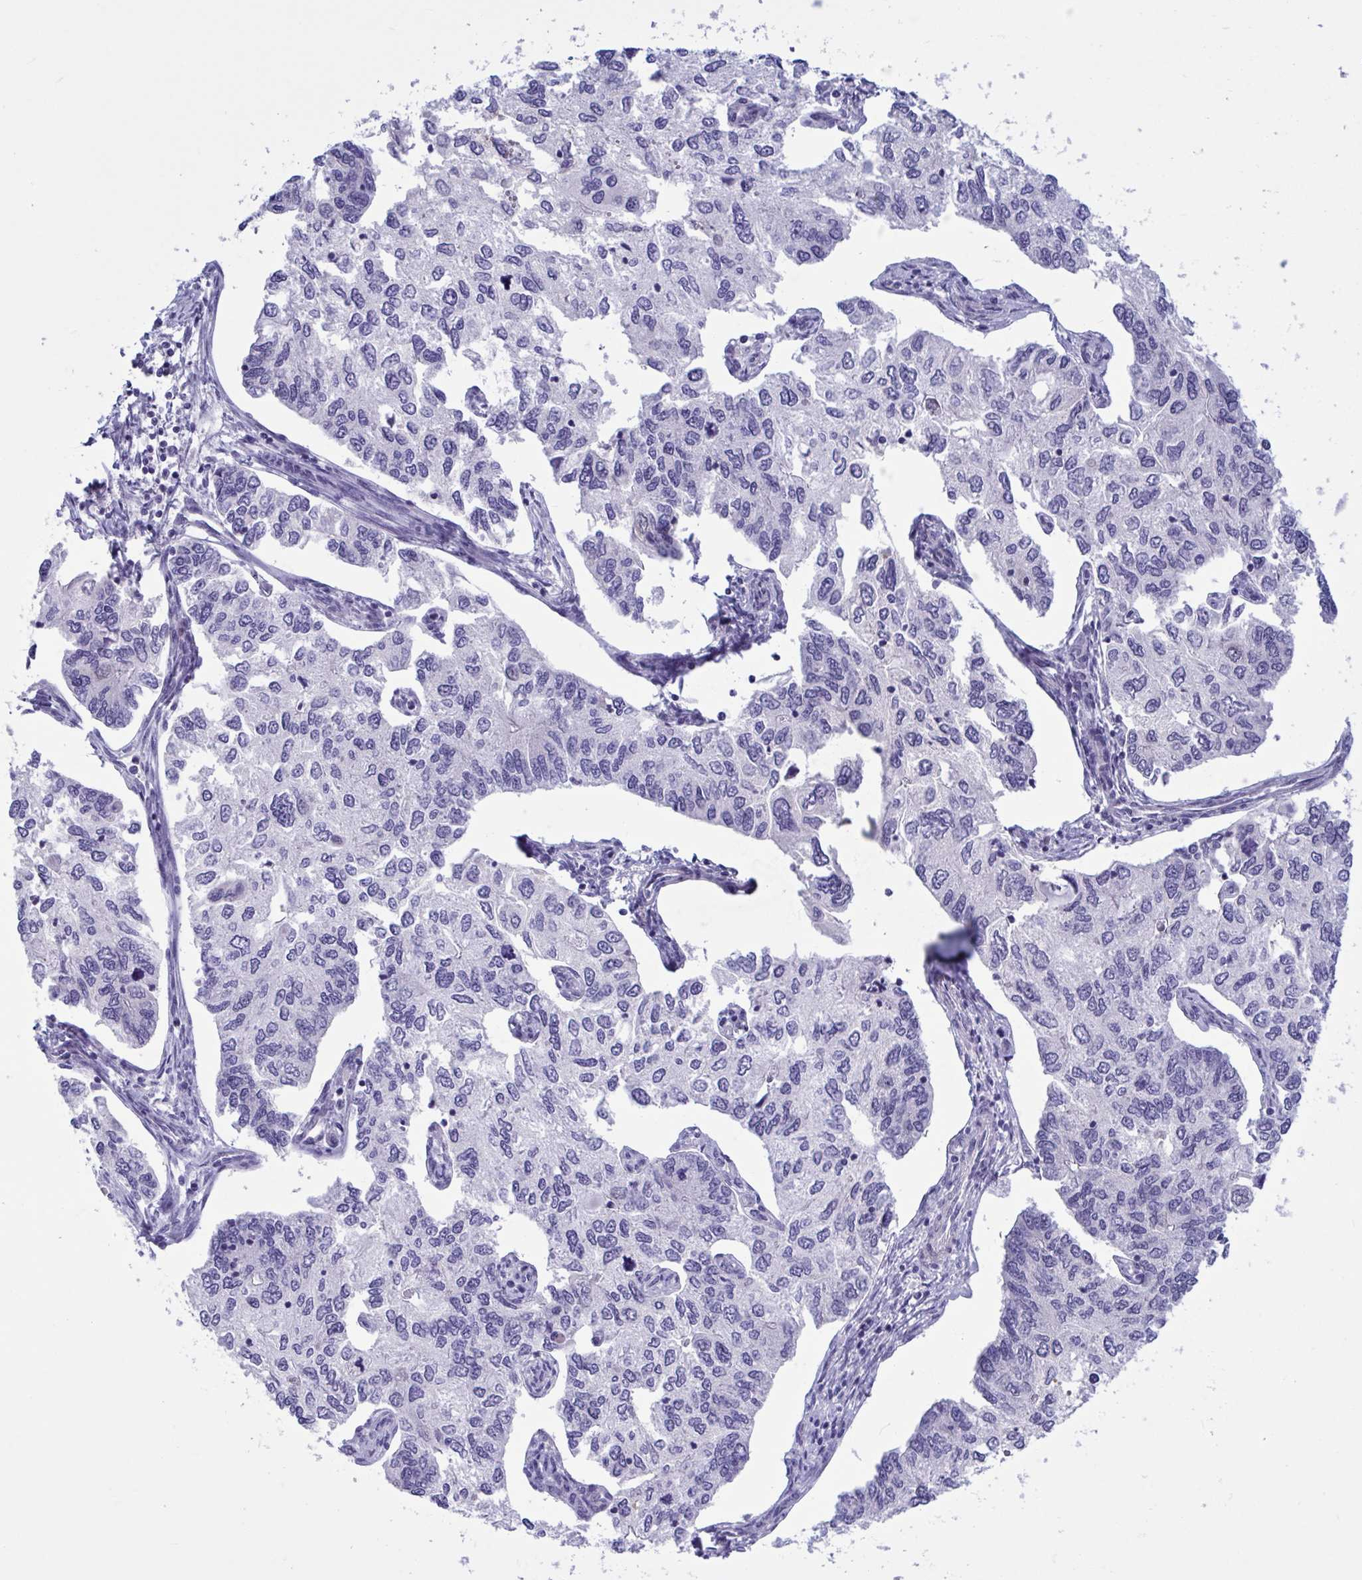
{"staining": {"intensity": "negative", "quantity": "none", "location": "none"}, "tissue": "endometrial cancer", "cell_type": "Tumor cells", "image_type": "cancer", "snomed": [{"axis": "morphology", "description": "Carcinoma, NOS"}, {"axis": "topography", "description": "Uterus"}], "caption": "IHC photomicrograph of endometrial cancer (carcinoma) stained for a protein (brown), which reveals no positivity in tumor cells.", "gene": "CNGB3", "patient": {"sex": "female", "age": 76}}